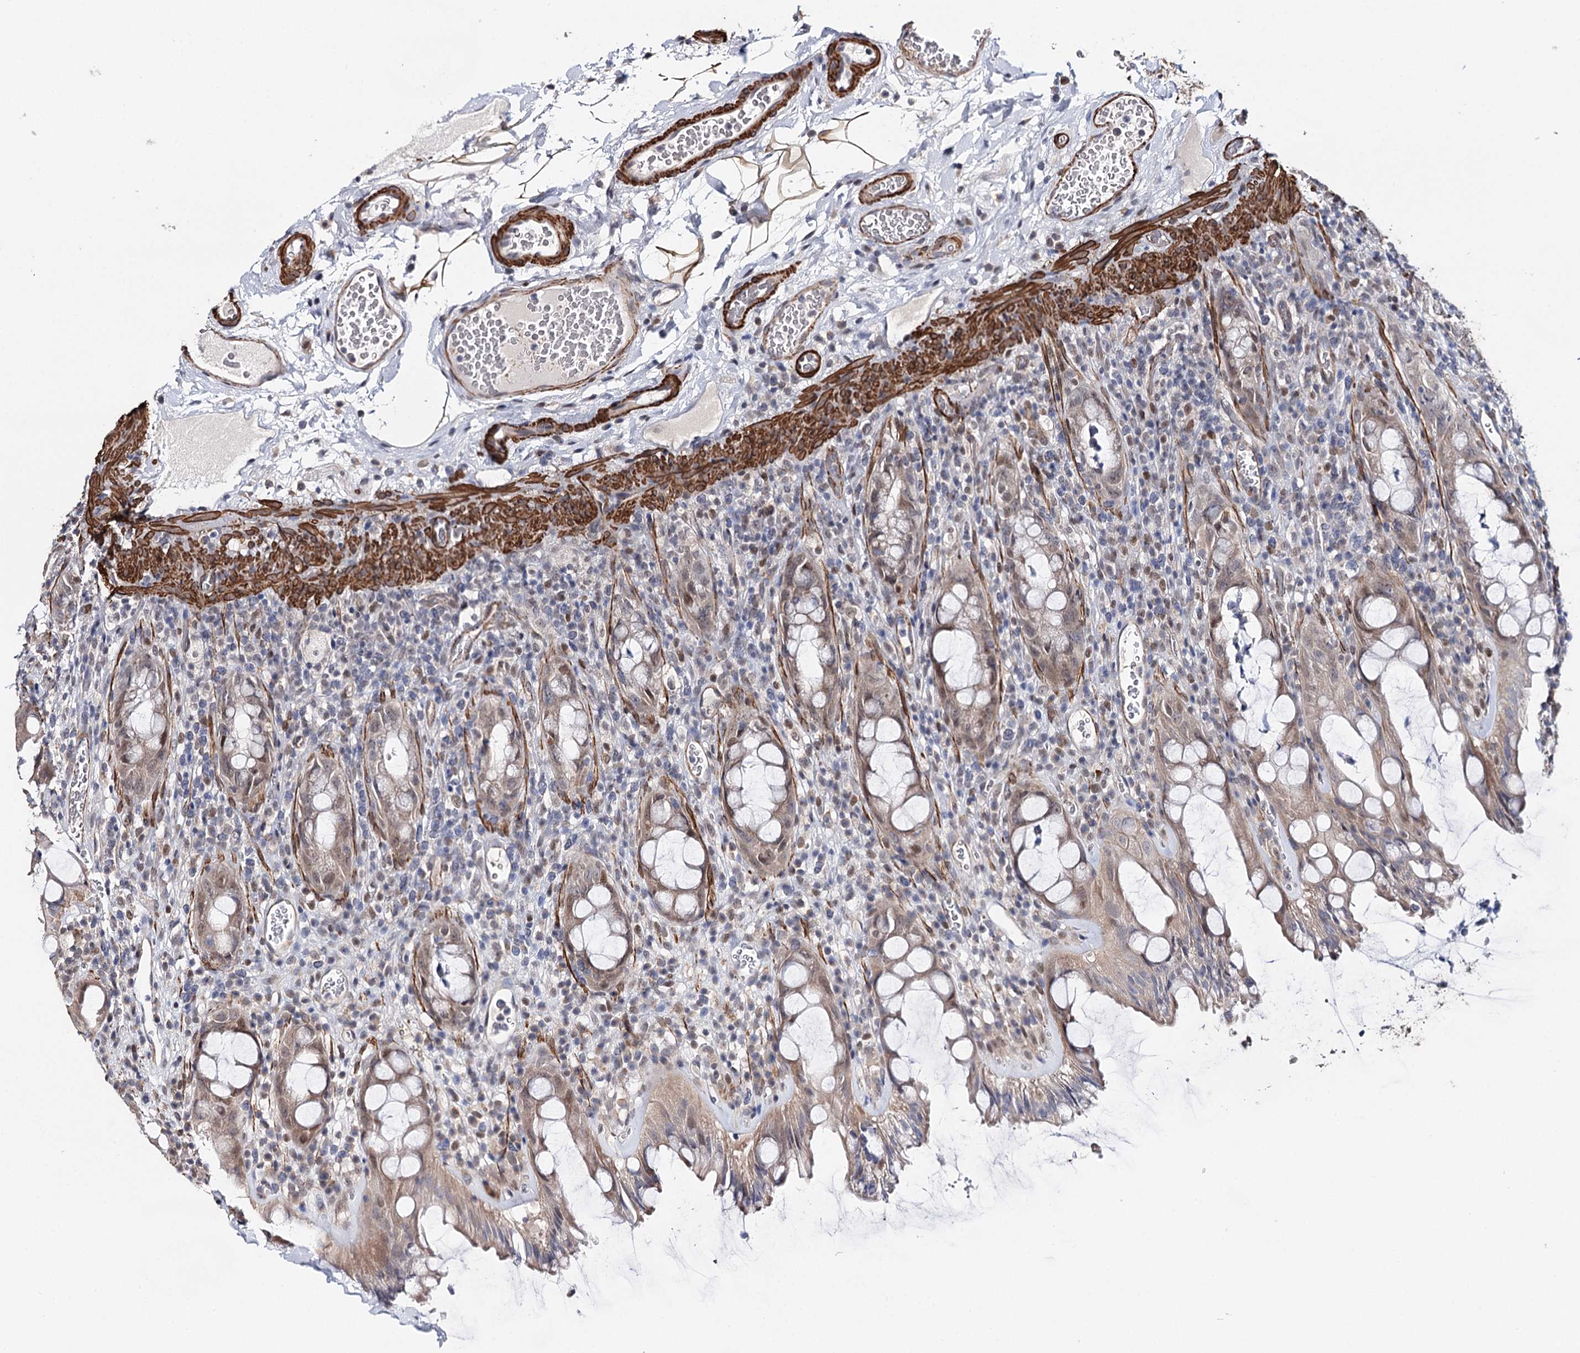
{"staining": {"intensity": "weak", "quantity": ">75%", "location": "cytoplasmic/membranous"}, "tissue": "rectum", "cell_type": "Glandular cells", "image_type": "normal", "snomed": [{"axis": "morphology", "description": "Normal tissue, NOS"}, {"axis": "topography", "description": "Rectum"}], "caption": "This image reveals IHC staining of unremarkable human rectum, with low weak cytoplasmic/membranous staining in approximately >75% of glandular cells.", "gene": "CFAP46", "patient": {"sex": "female", "age": 57}}